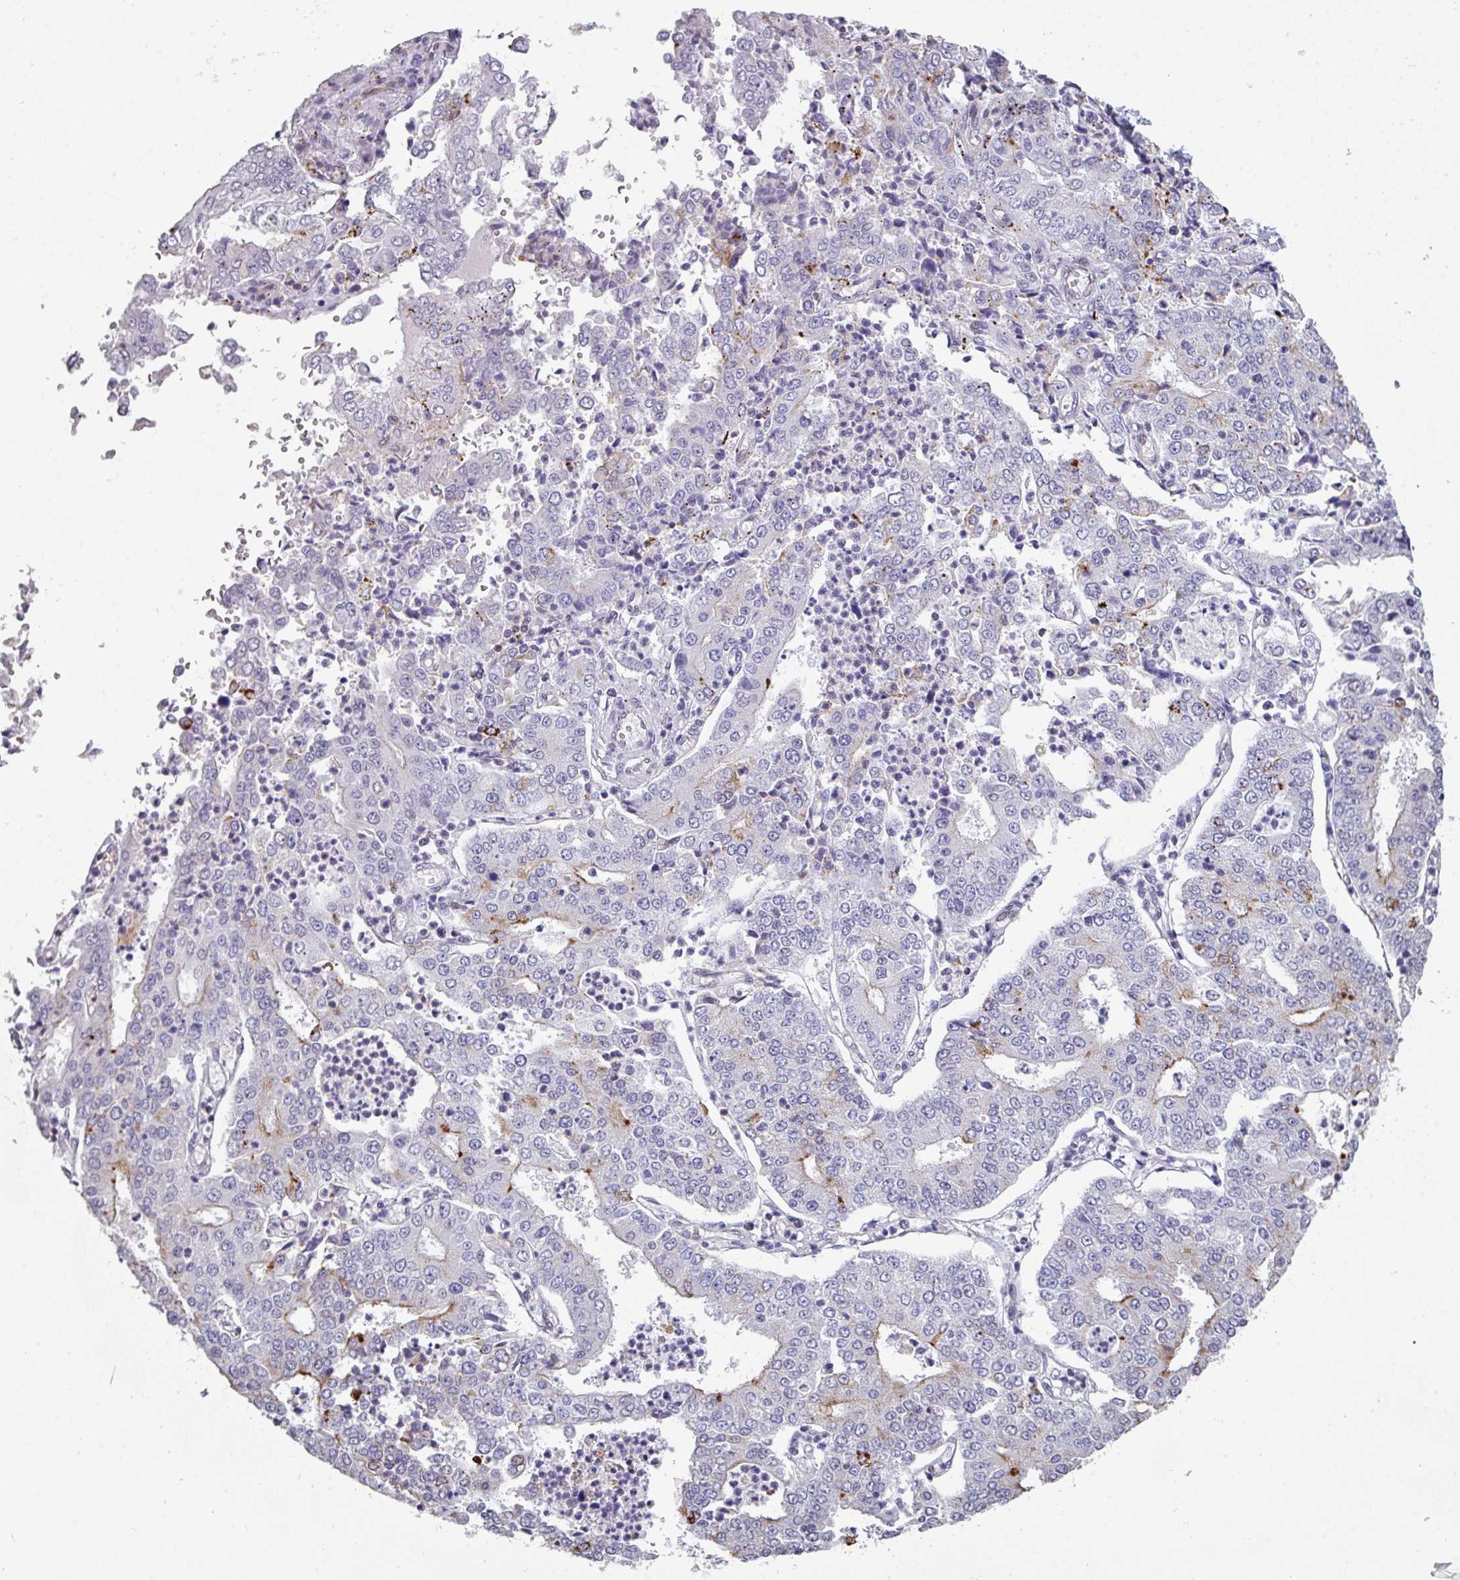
{"staining": {"intensity": "moderate", "quantity": "<25%", "location": "cytoplasmic/membranous"}, "tissue": "stomach cancer", "cell_type": "Tumor cells", "image_type": "cancer", "snomed": [{"axis": "morphology", "description": "Adenocarcinoma, NOS"}, {"axis": "topography", "description": "Stomach"}], "caption": "IHC staining of stomach adenocarcinoma, which demonstrates low levels of moderate cytoplasmic/membranous expression in about <25% of tumor cells indicating moderate cytoplasmic/membranous protein positivity. The staining was performed using DAB (brown) for protein detection and nuclei were counterstained in hematoxylin (blue).", "gene": "RASAL3", "patient": {"sex": "male", "age": 76}}